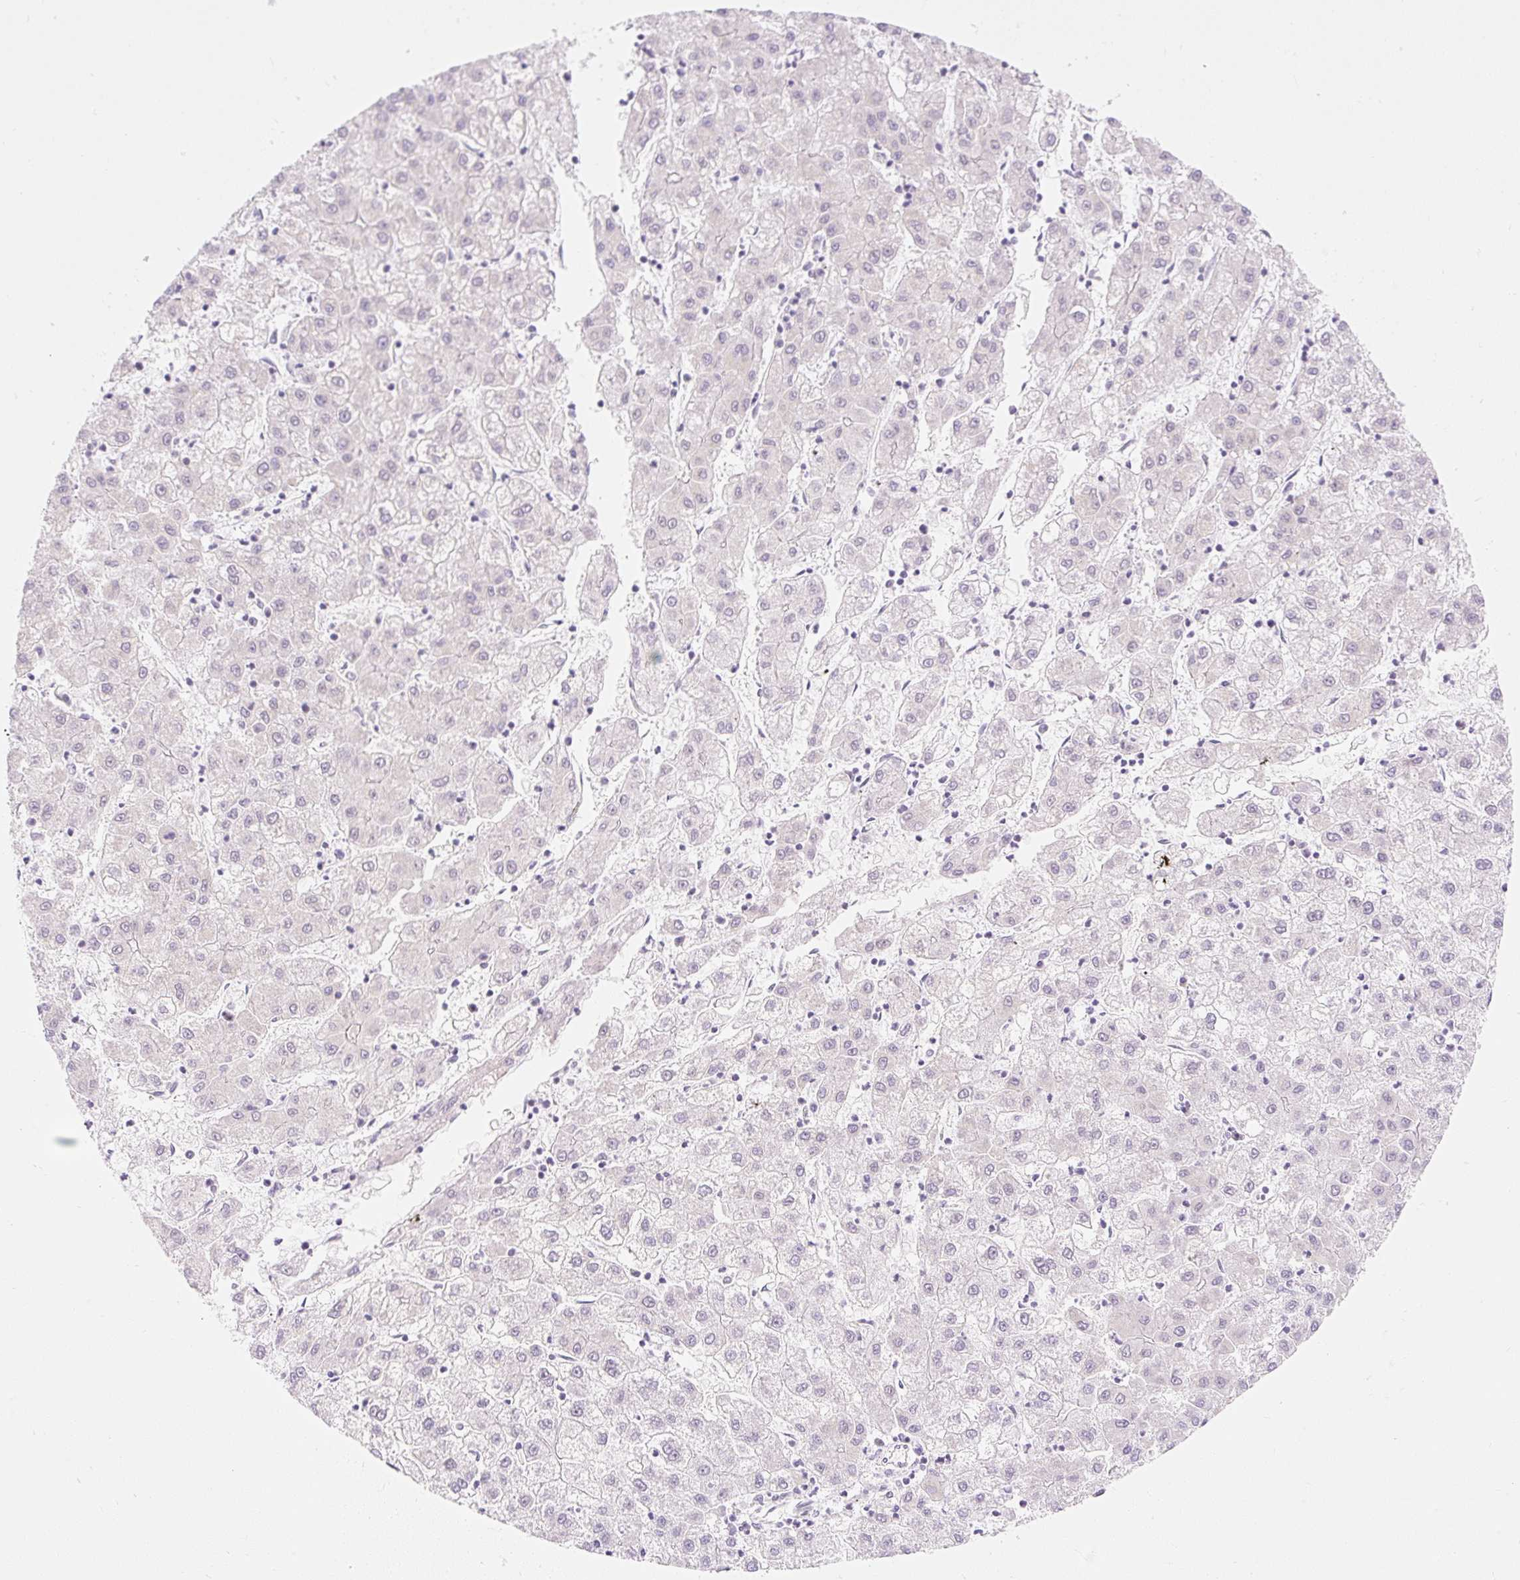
{"staining": {"intensity": "negative", "quantity": "none", "location": "none"}, "tissue": "liver cancer", "cell_type": "Tumor cells", "image_type": "cancer", "snomed": [{"axis": "morphology", "description": "Carcinoma, Hepatocellular, NOS"}, {"axis": "topography", "description": "Liver"}], "caption": "Tumor cells are negative for protein expression in human liver cancer (hepatocellular carcinoma).", "gene": "H2BW1", "patient": {"sex": "male", "age": 72}}